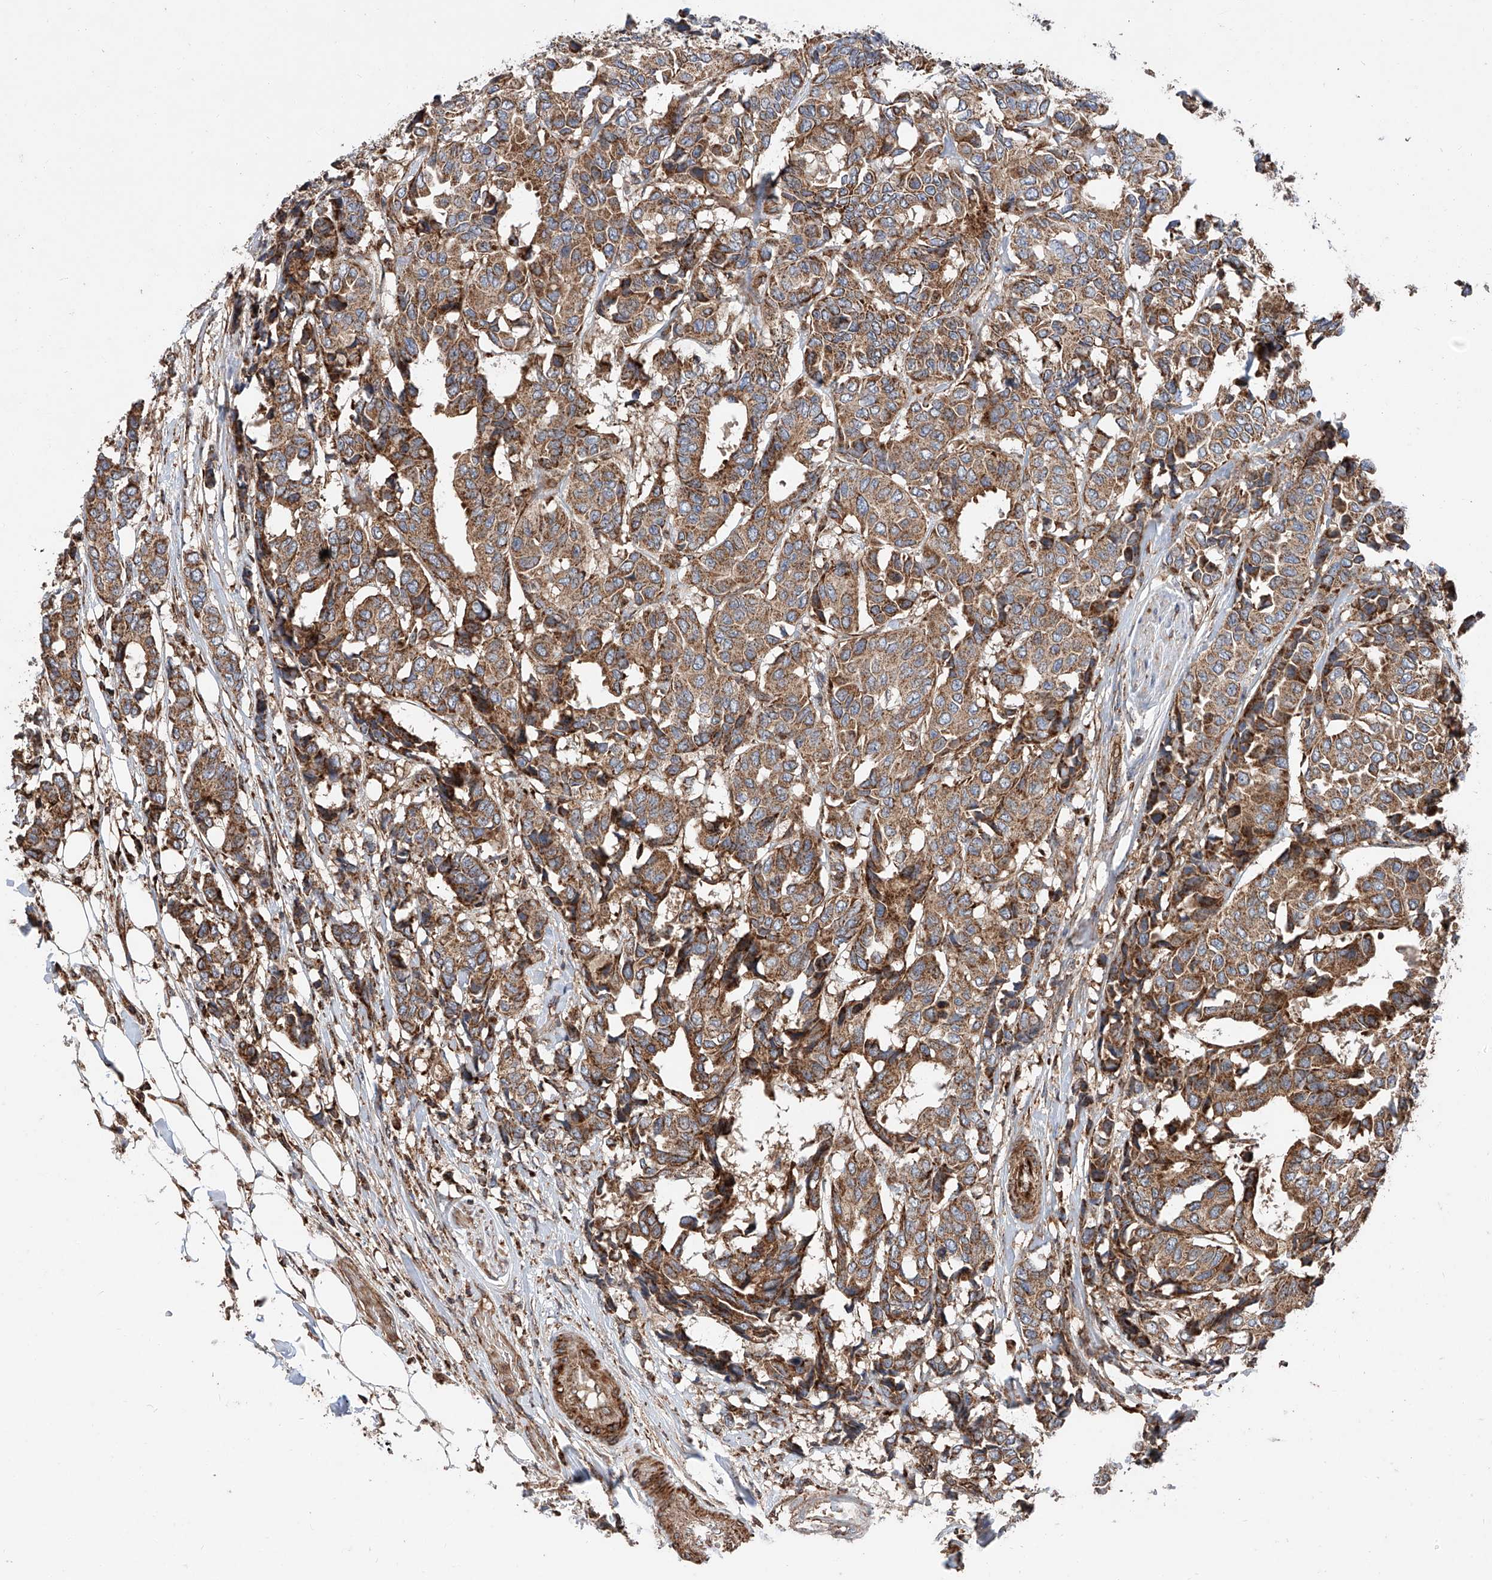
{"staining": {"intensity": "moderate", "quantity": ">75%", "location": "cytoplasmic/membranous"}, "tissue": "breast cancer", "cell_type": "Tumor cells", "image_type": "cancer", "snomed": [{"axis": "morphology", "description": "Duct carcinoma"}, {"axis": "topography", "description": "Breast"}], "caption": "This photomicrograph exhibits IHC staining of breast cancer, with medium moderate cytoplasmic/membranous expression in approximately >75% of tumor cells.", "gene": "PISD", "patient": {"sex": "female", "age": 87}}